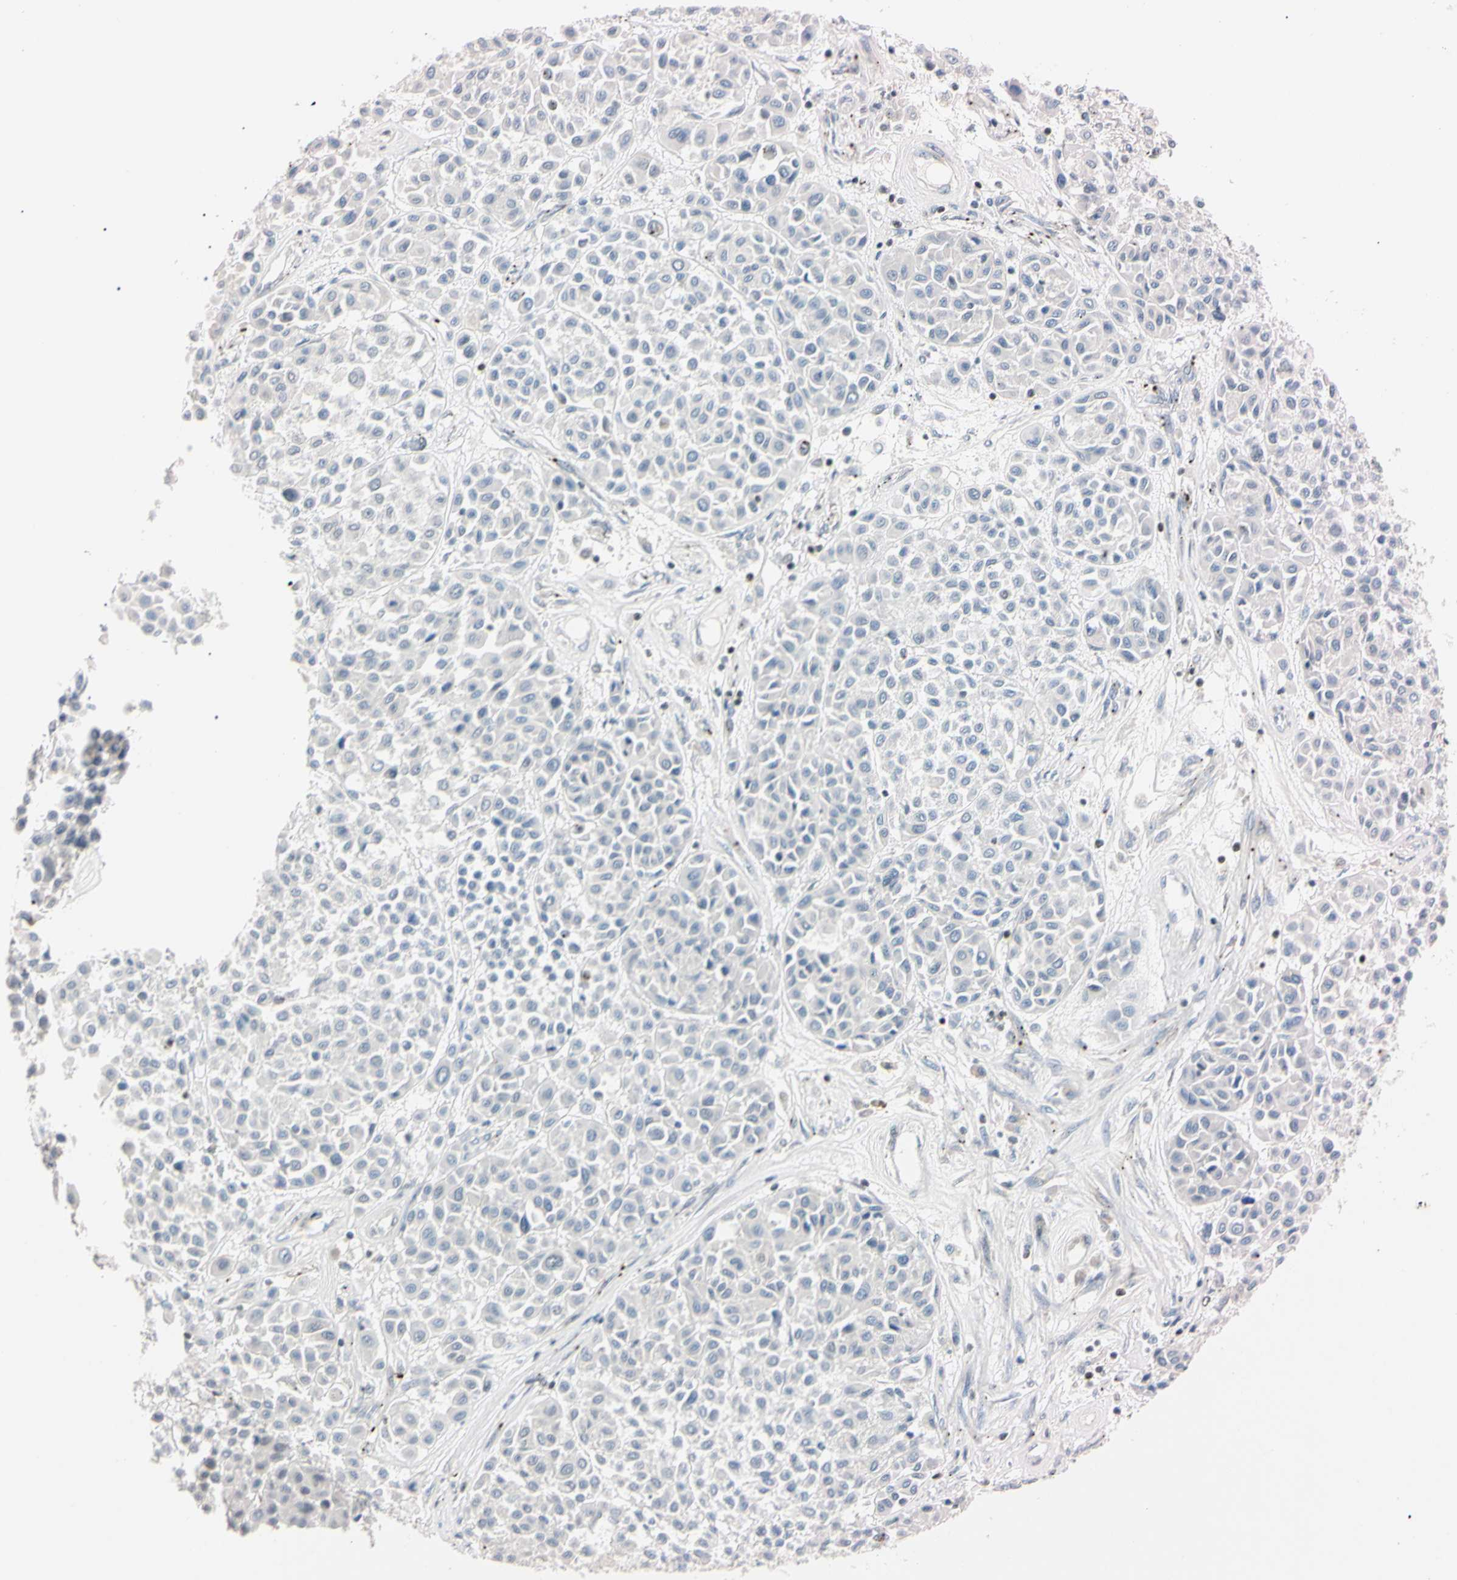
{"staining": {"intensity": "negative", "quantity": "none", "location": "none"}, "tissue": "melanoma", "cell_type": "Tumor cells", "image_type": "cancer", "snomed": [{"axis": "morphology", "description": "Malignant melanoma, Metastatic site"}, {"axis": "topography", "description": "Soft tissue"}], "caption": "A micrograph of human melanoma is negative for staining in tumor cells.", "gene": "C1orf174", "patient": {"sex": "male", "age": 41}}